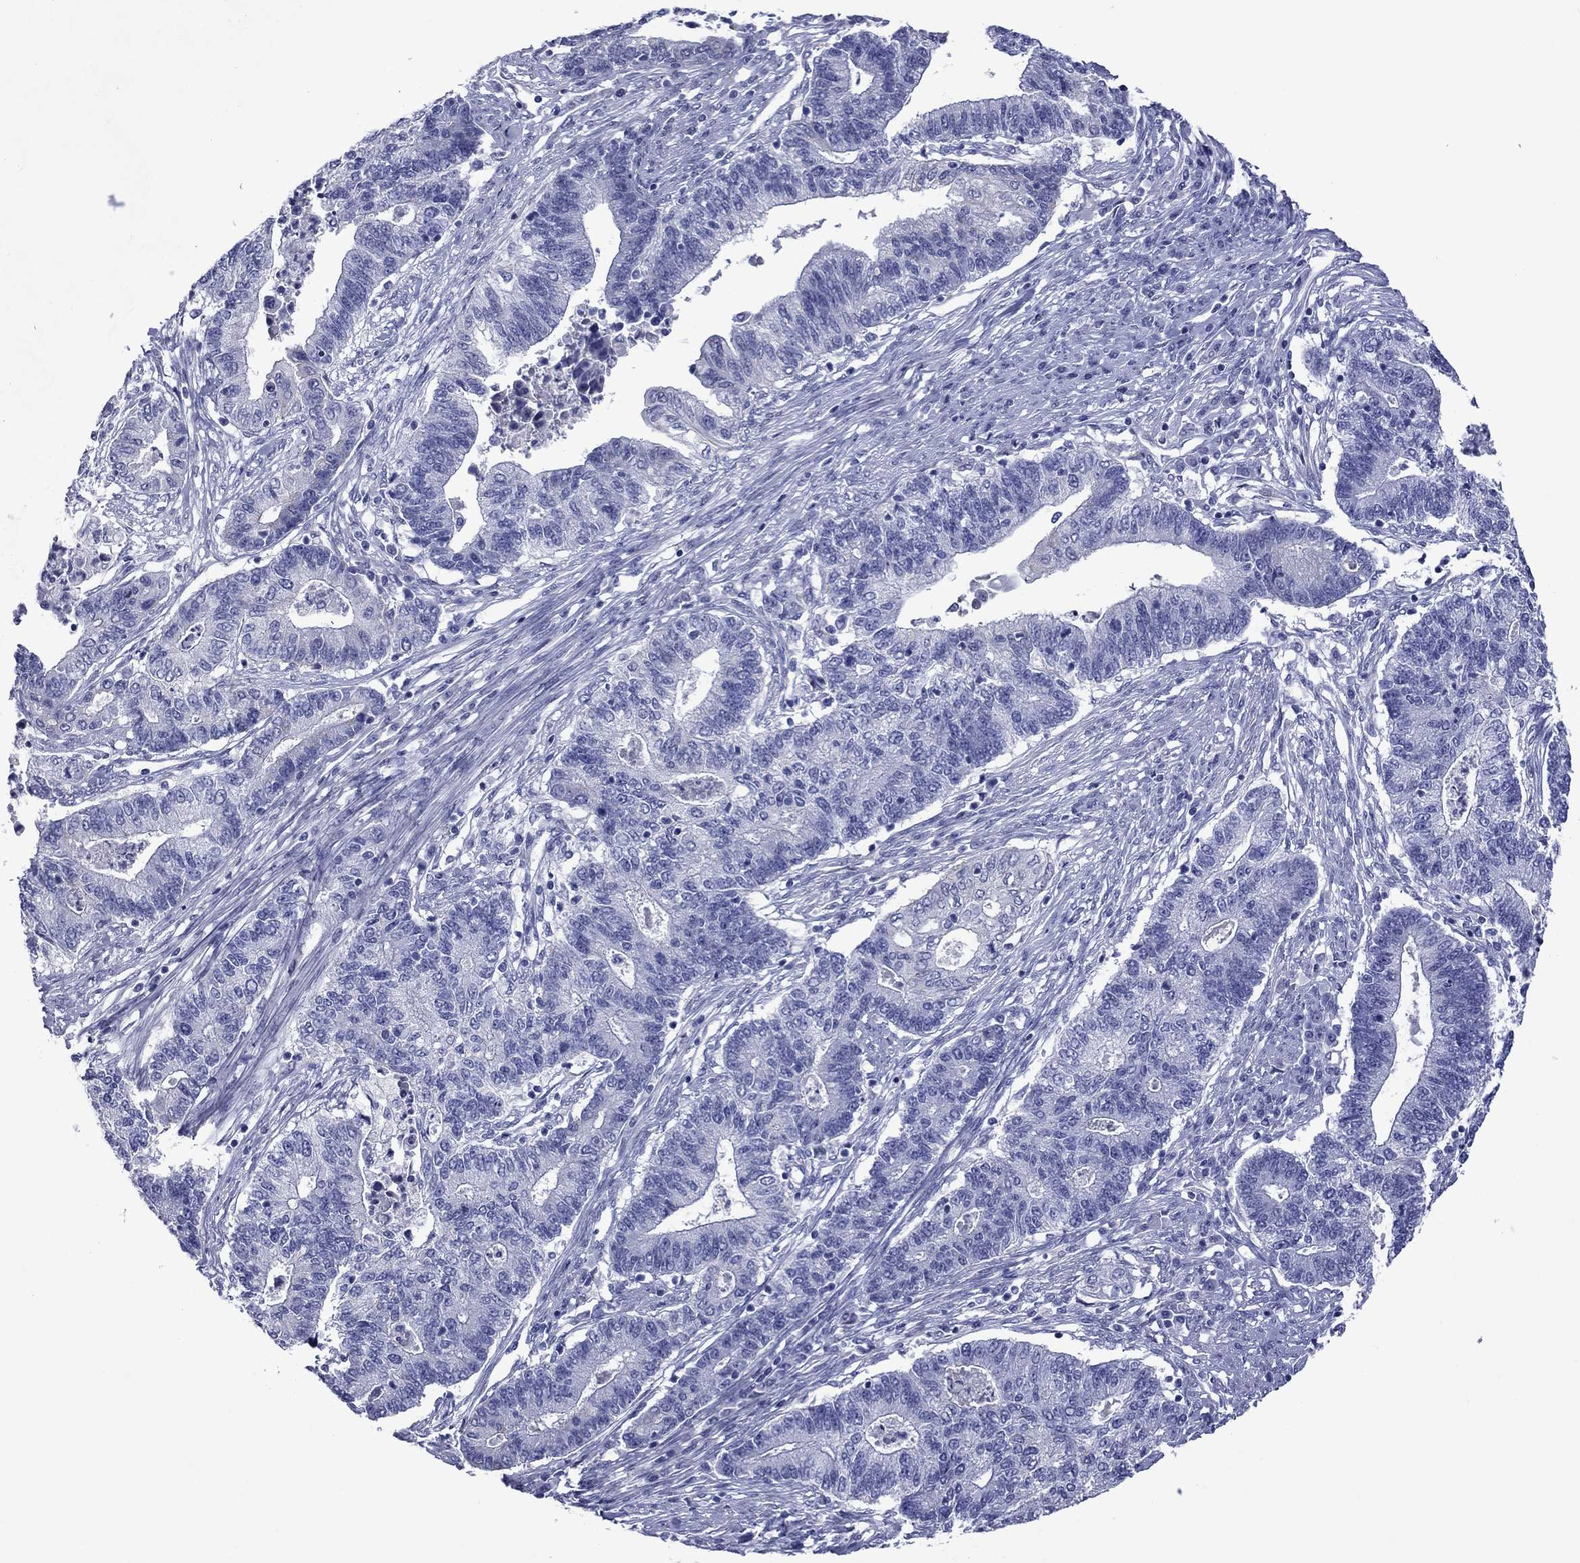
{"staining": {"intensity": "negative", "quantity": "none", "location": "none"}, "tissue": "endometrial cancer", "cell_type": "Tumor cells", "image_type": "cancer", "snomed": [{"axis": "morphology", "description": "Adenocarcinoma, NOS"}, {"axis": "topography", "description": "Uterus"}, {"axis": "topography", "description": "Endometrium"}], "caption": "Endometrial cancer was stained to show a protein in brown. There is no significant expression in tumor cells.", "gene": "PIWIL1", "patient": {"sex": "female", "age": 54}}